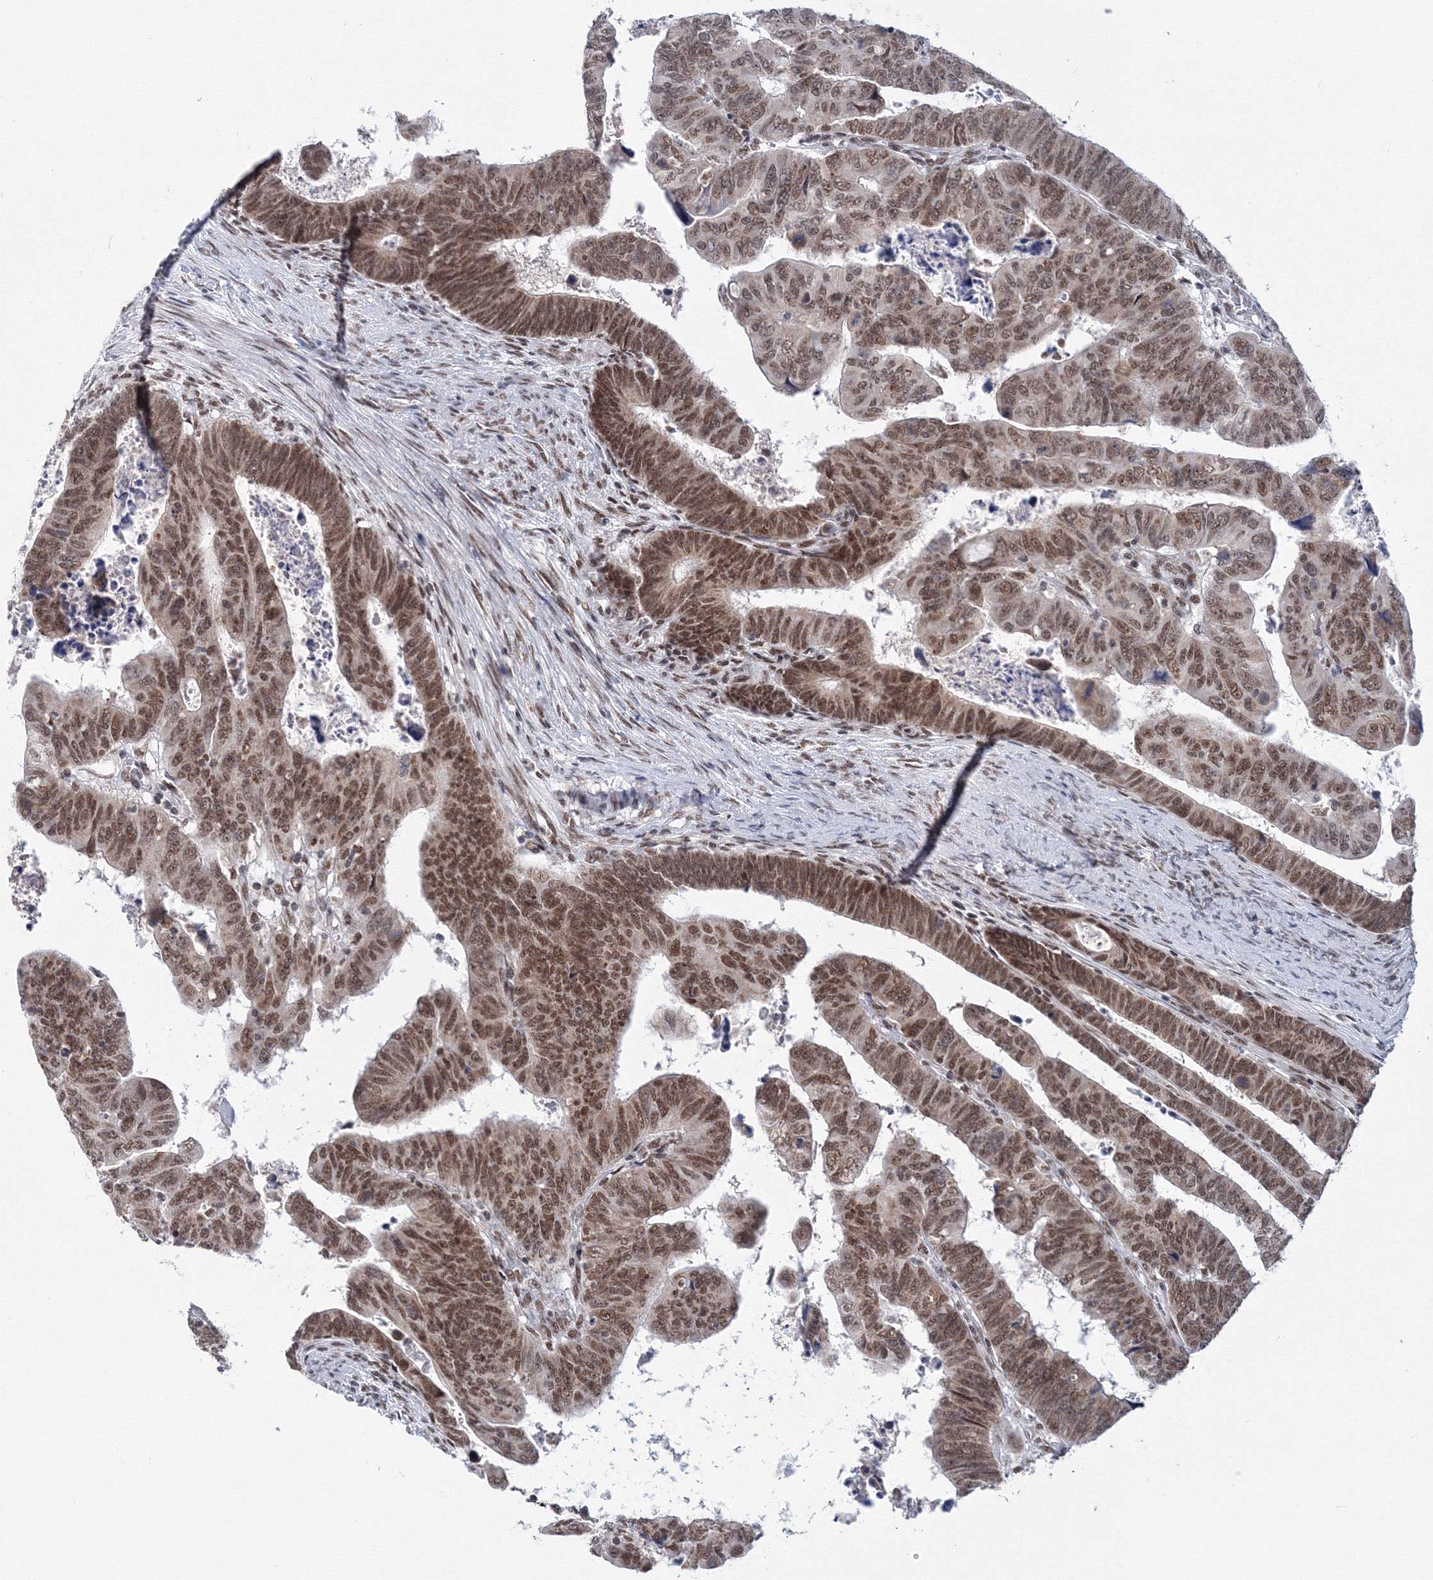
{"staining": {"intensity": "moderate", "quantity": ">75%", "location": "nuclear"}, "tissue": "colorectal cancer", "cell_type": "Tumor cells", "image_type": "cancer", "snomed": [{"axis": "morphology", "description": "Normal tissue, NOS"}, {"axis": "morphology", "description": "Adenocarcinoma, NOS"}, {"axis": "topography", "description": "Rectum"}], "caption": "Immunohistochemical staining of colorectal adenocarcinoma displays medium levels of moderate nuclear protein staining in about >75% of tumor cells.", "gene": "SF3B6", "patient": {"sex": "female", "age": 65}}